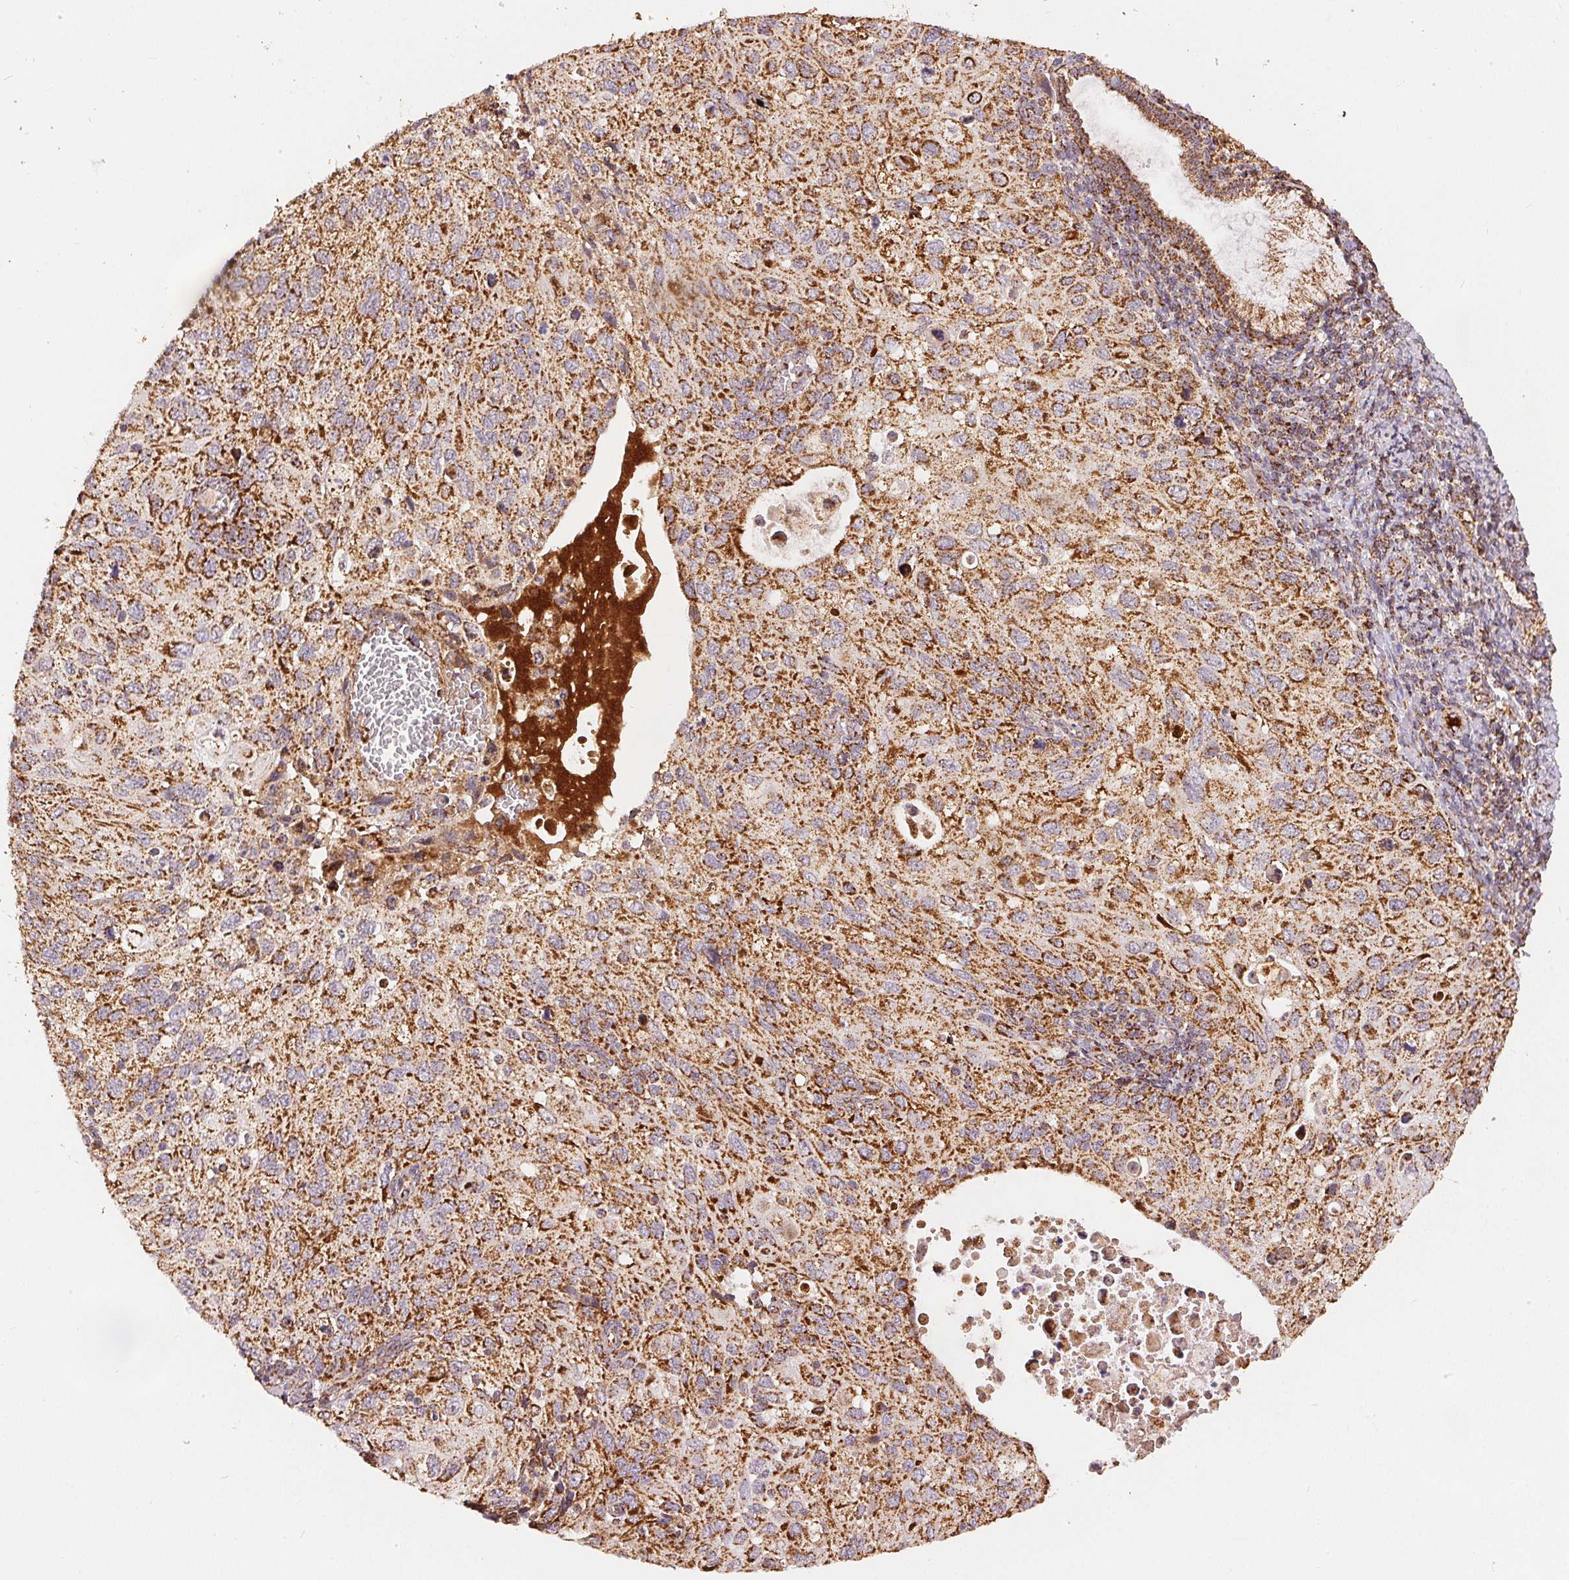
{"staining": {"intensity": "moderate", "quantity": ">75%", "location": "cytoplasmic/membranous"}, "tissue": "cervical cancer", "cell_type": "Tumor cells", "image_type": "cancer", "snomed": [{"axis": "morphology", "description": "Squamous cell carcinoma, NOS"}, {"axis": "topography", "description": "Cervix"}], "caption": "Tumor cells demonstrate medium levels of moderate cytoplasmic/membranous expression in approximately >75% of cells in cervical squamous cell carcinoma. The staining is performed using DAB (3,3'-diaminobenzidine) brown chromogen to label protein expression. The nuclei are counter-stained blue using hematoxylin.", "gene": "SDHB", "patient": {"sex": "female", "age": 70}}